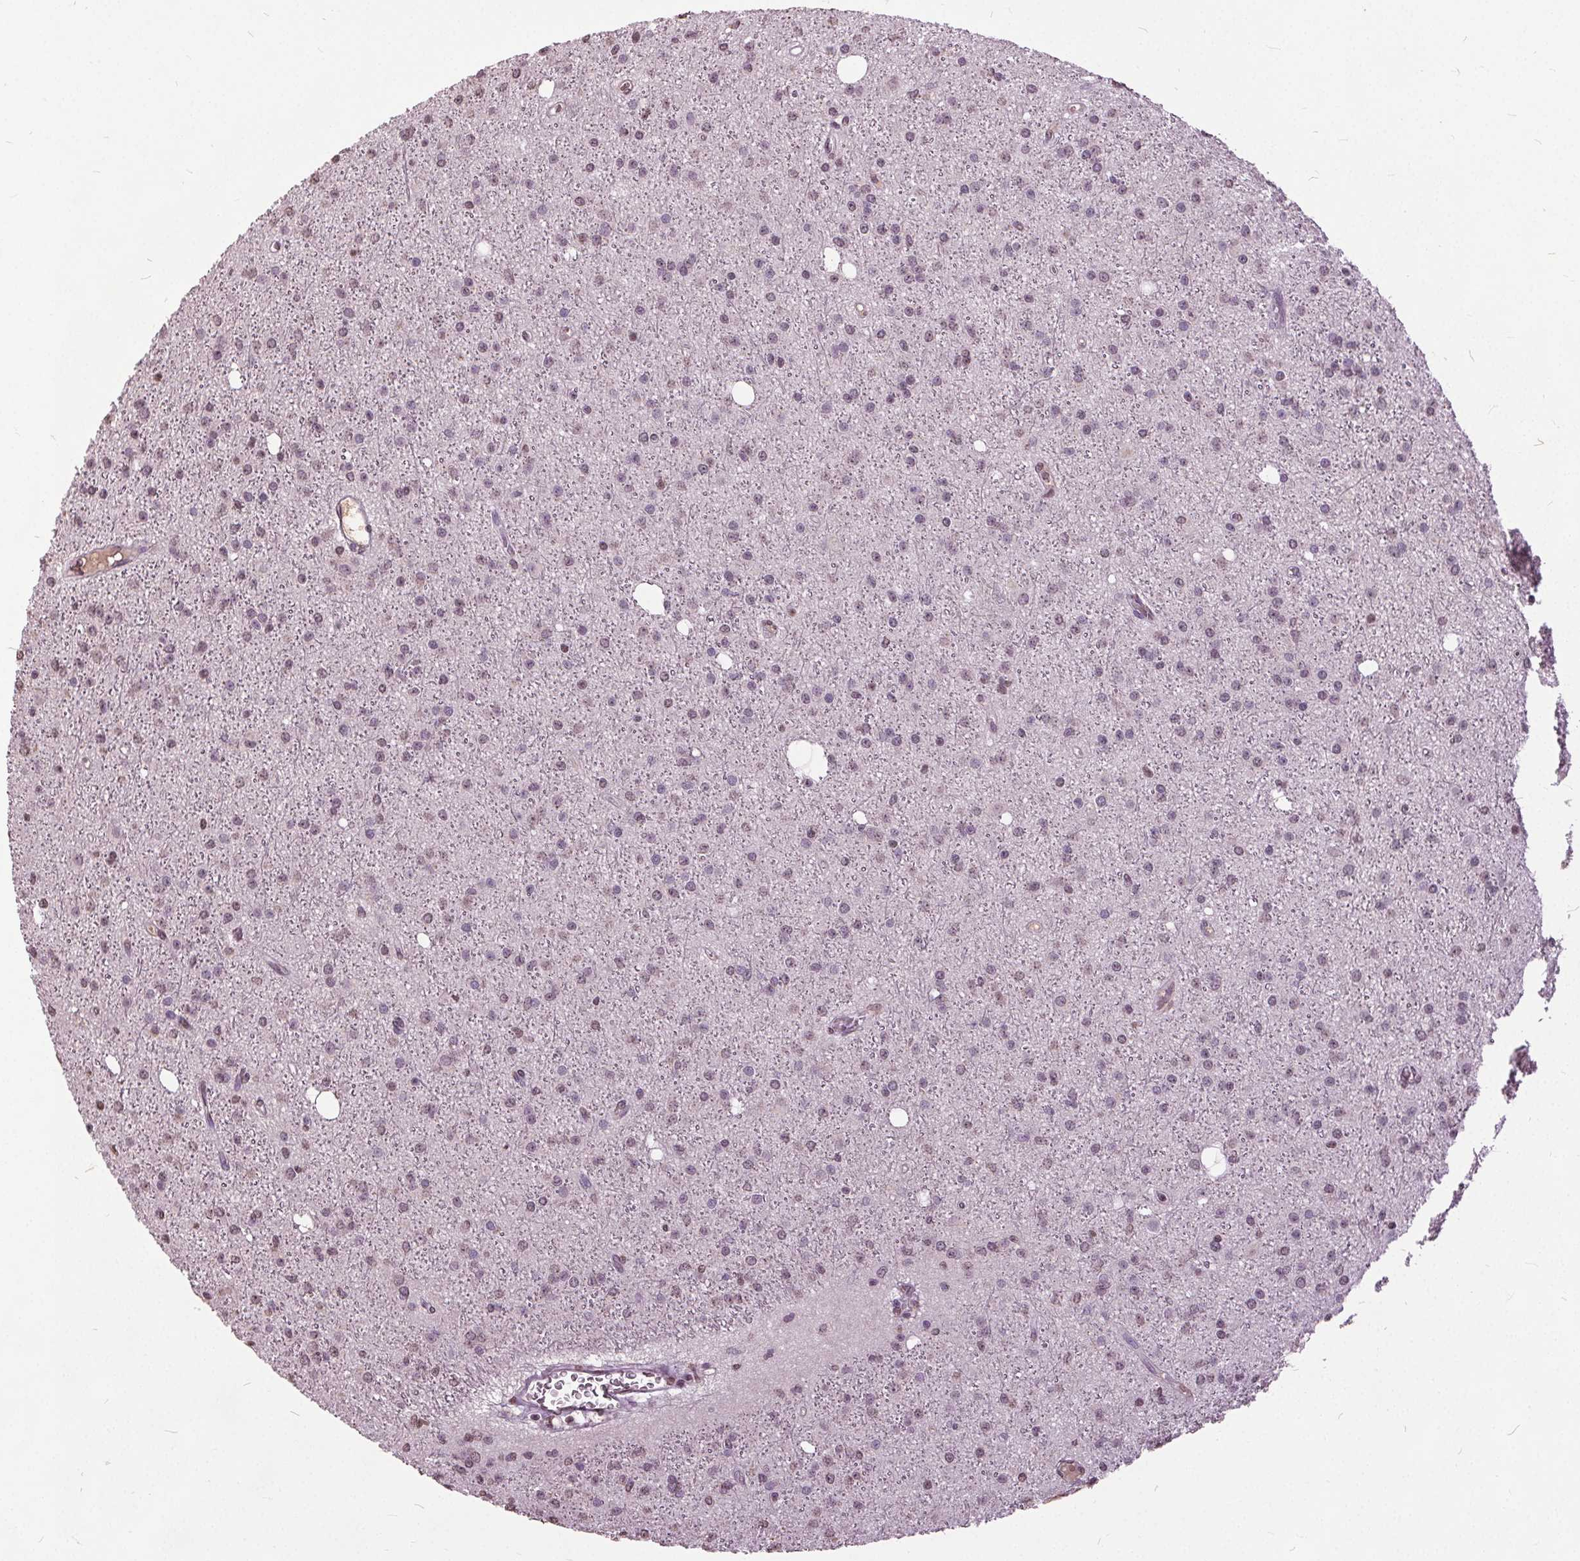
{"staining": {"intensity": "weak", "quantity": "25%-75%", "location": "nuclear"}, "tissue": "glioma", "cell_type": "Tumor cells", "image_type": "cancer", "snomed": [{"axis": "morphology", "description": "Glioma, malignant, Low grade"}, {"axis": "topography", "description": "Brain"}], "caption": "Low-grade glioma (malignant) tissue displays weak nuclear positivity in about 25%-75% of tumor cells, visualized by immunohistochemistry. (Stains: DAB (3,3'-diaminobenzidine) in brown, nuclei in blue, Microscopy: brightfield microscopy at high magnification).", "gene": "CXCL16", "patient": {"sex": "male", "age": 27}}